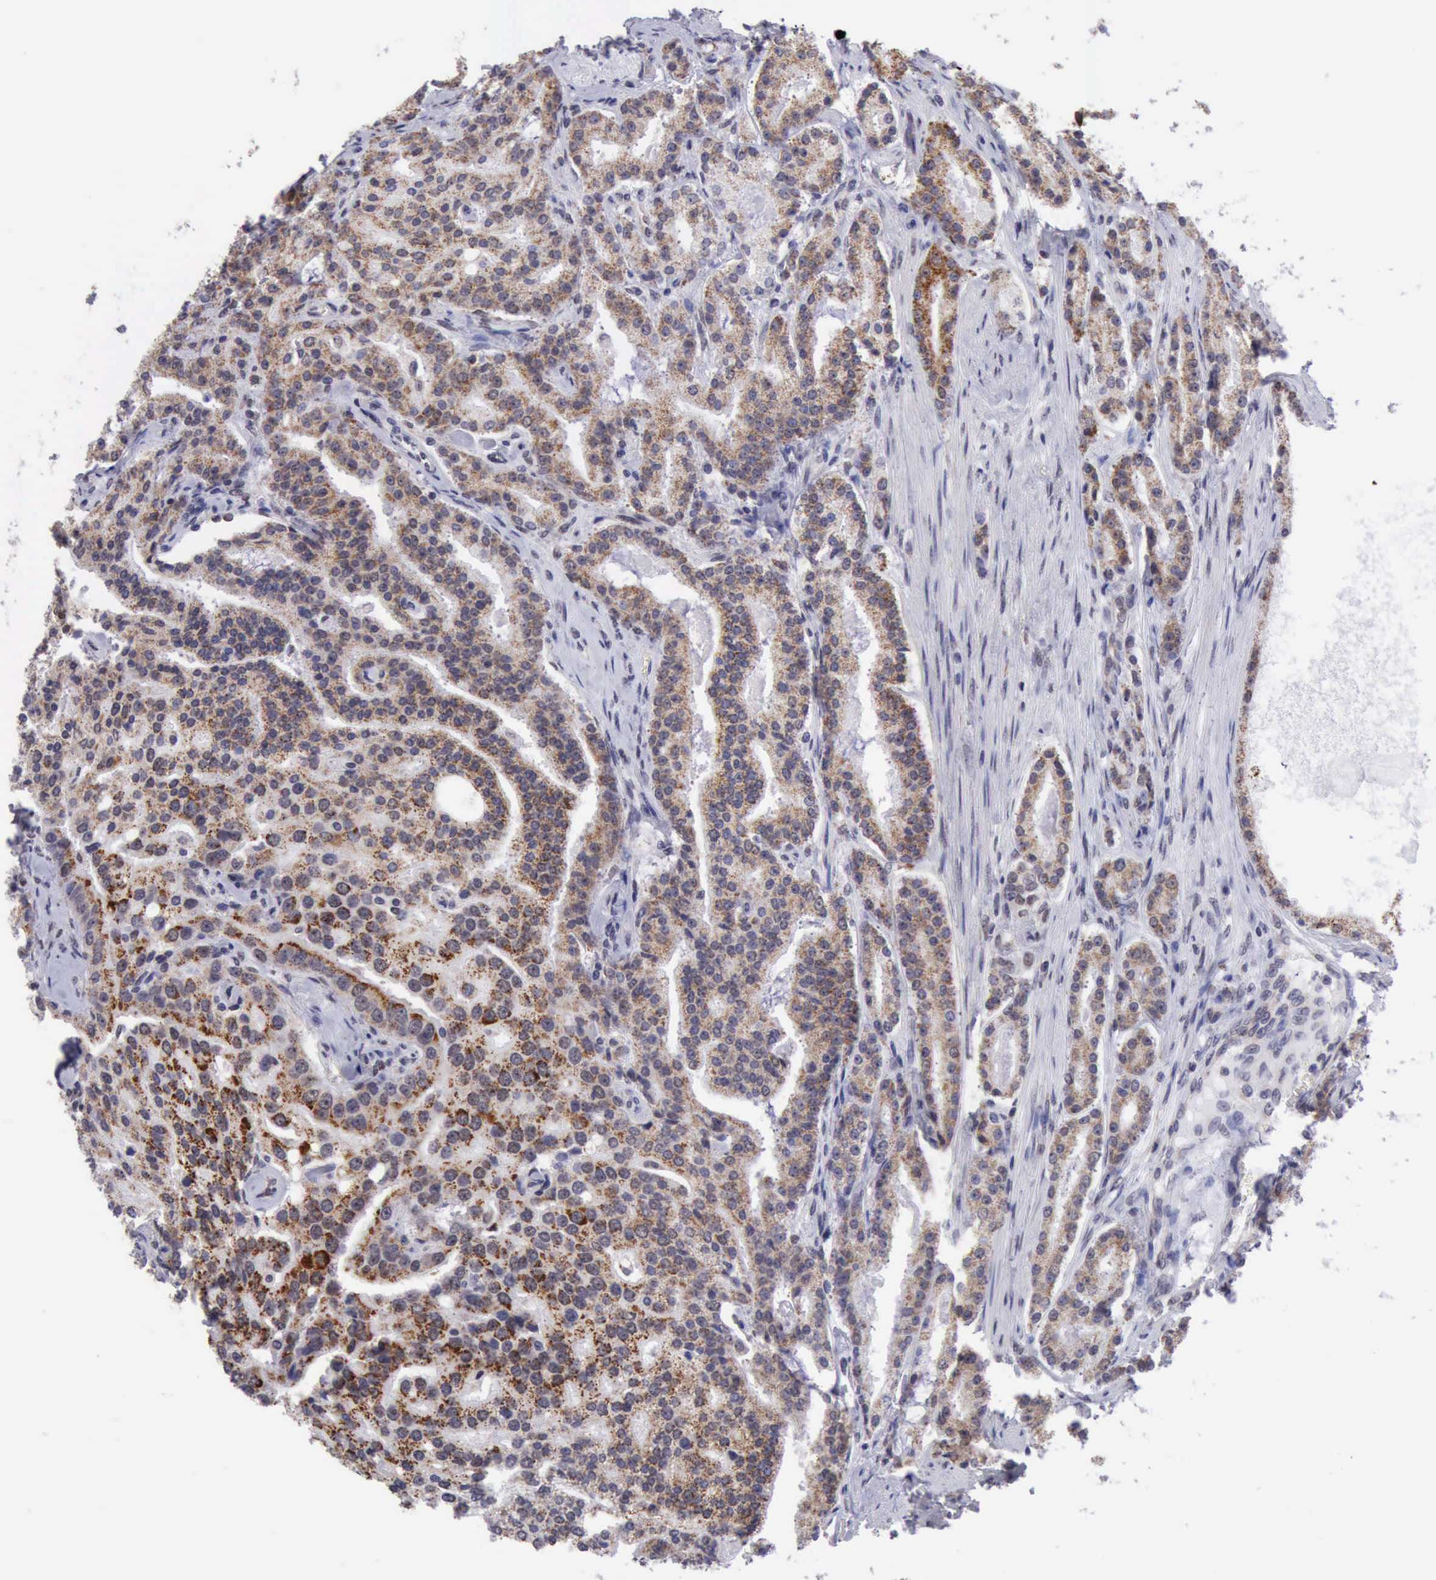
{"staining": {"intensity": "weak", "quantity": ">75%", "location": "cytoplasmic/membranous"}, "tissue": "prostate cancer", "cell_type": "Tumor cells", "image_type": "cancer", "snomed": [{"axis": "morphology", "description": "Adenocarcinoma, Medium grade"}, {"axis": "topography", "description": "Prostate"}], "caption": "This image exhibits prostate cancer stained with immunohistochemistry to label a protein in brown. The cytoplasmic/membranous of tumor cells show weak positivity for the protein. Nuclei are counter-stained blue.", "gene": "ERCC4", "patient": {"sex": "male", "age": 72}}